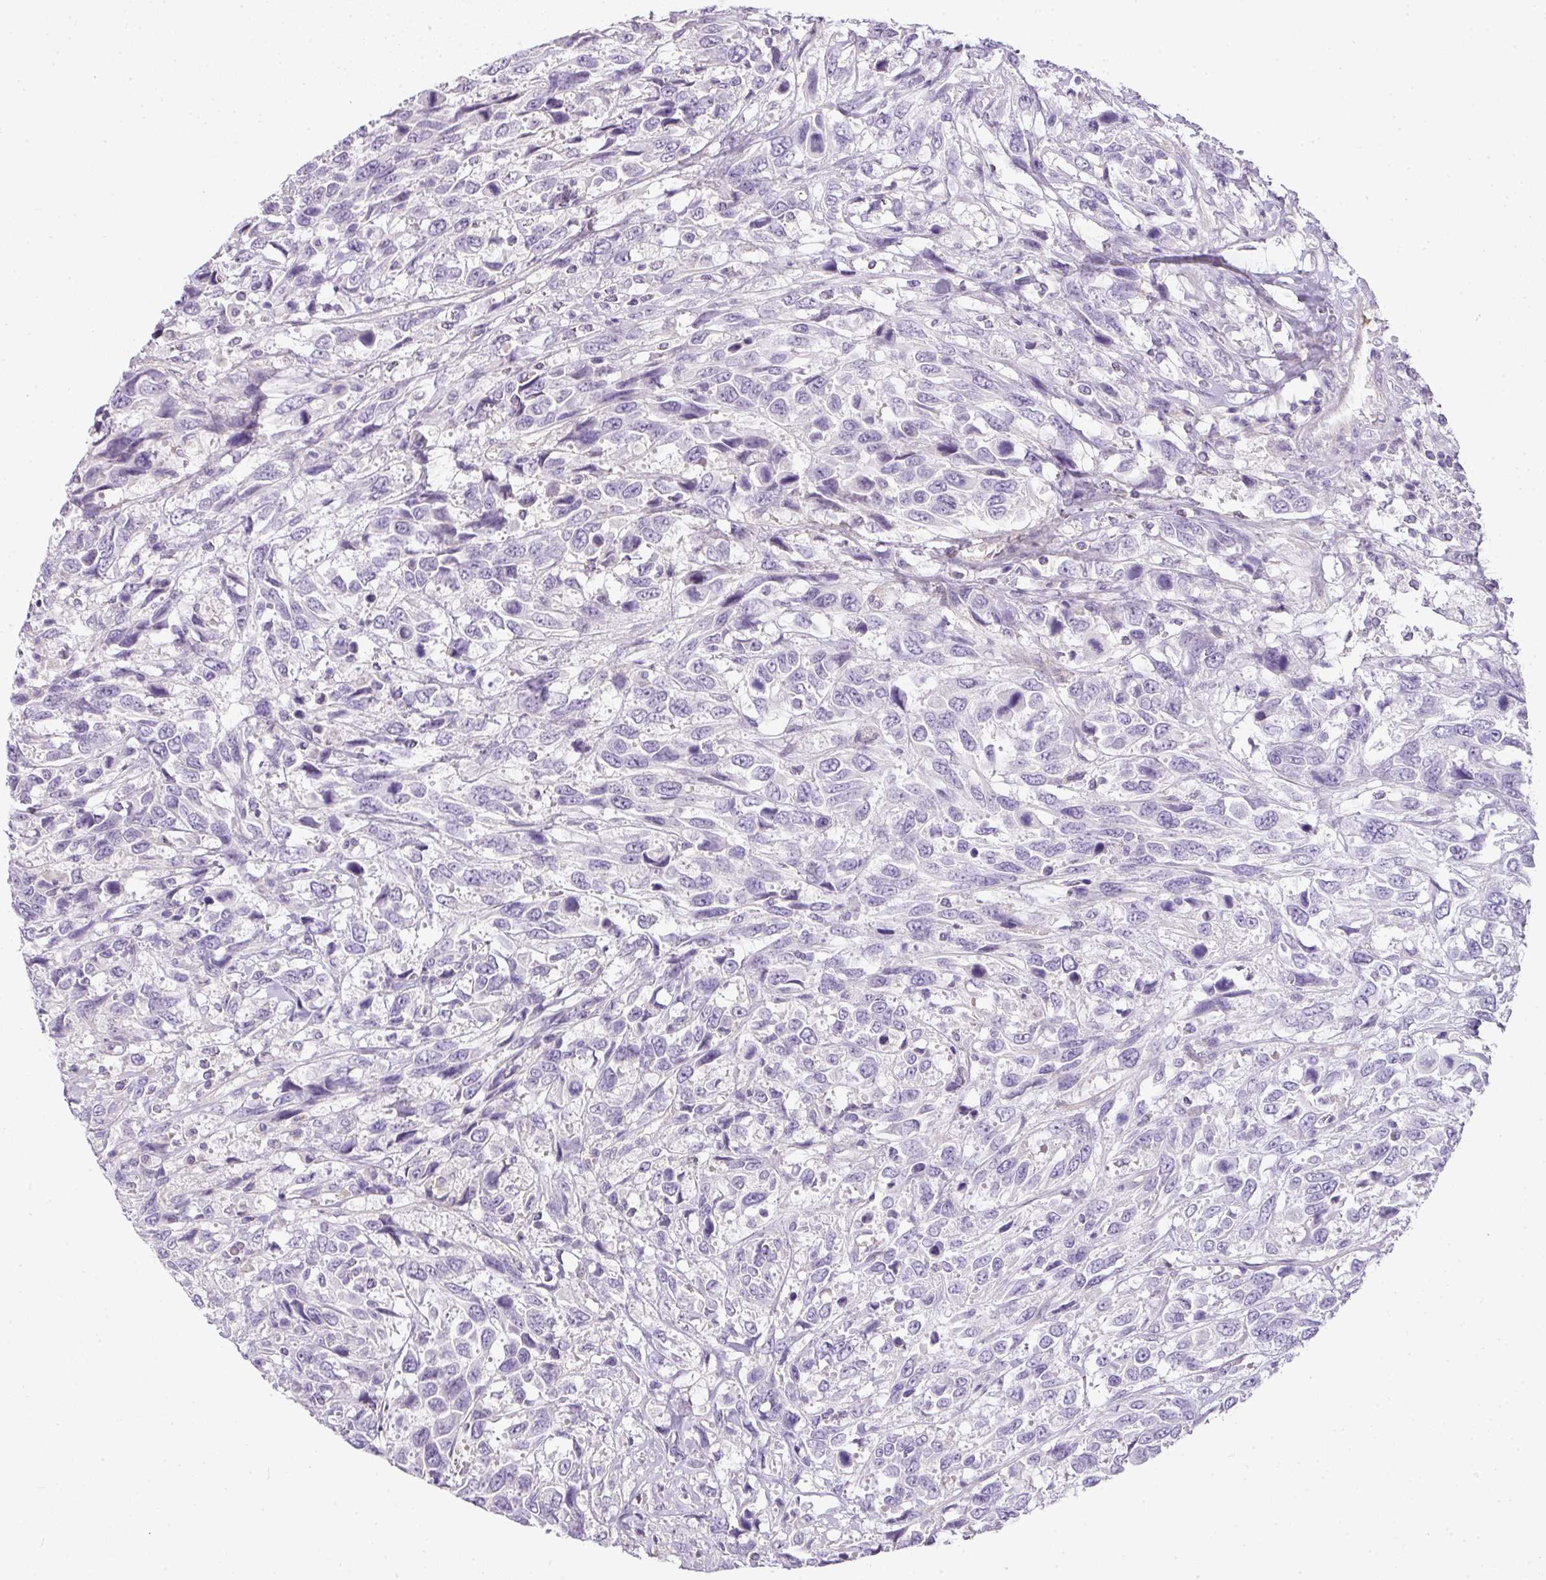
{"staining": {"intensity": "negative", "quantity": "none", "location": "none"}, "tissue": "urothelial cancer", "cell_type": "Tumor cells", "image_type": "cancer", "snomed": [{"axis": "morphology", "description": "Urothelial carcinoma, High grade"}, {"axis": "topography", "description": "Urinary bladder"}], "caption": "Immunohistochemistry (IHC) micrograph of neoplastic tissue: urothelial cancer stained with DAB (3,3'-diaminobenzidine) shows no significant protein staining in tumor cells.", "gene": "RAX2", "patient": {"sex": "female", "age": 70}}